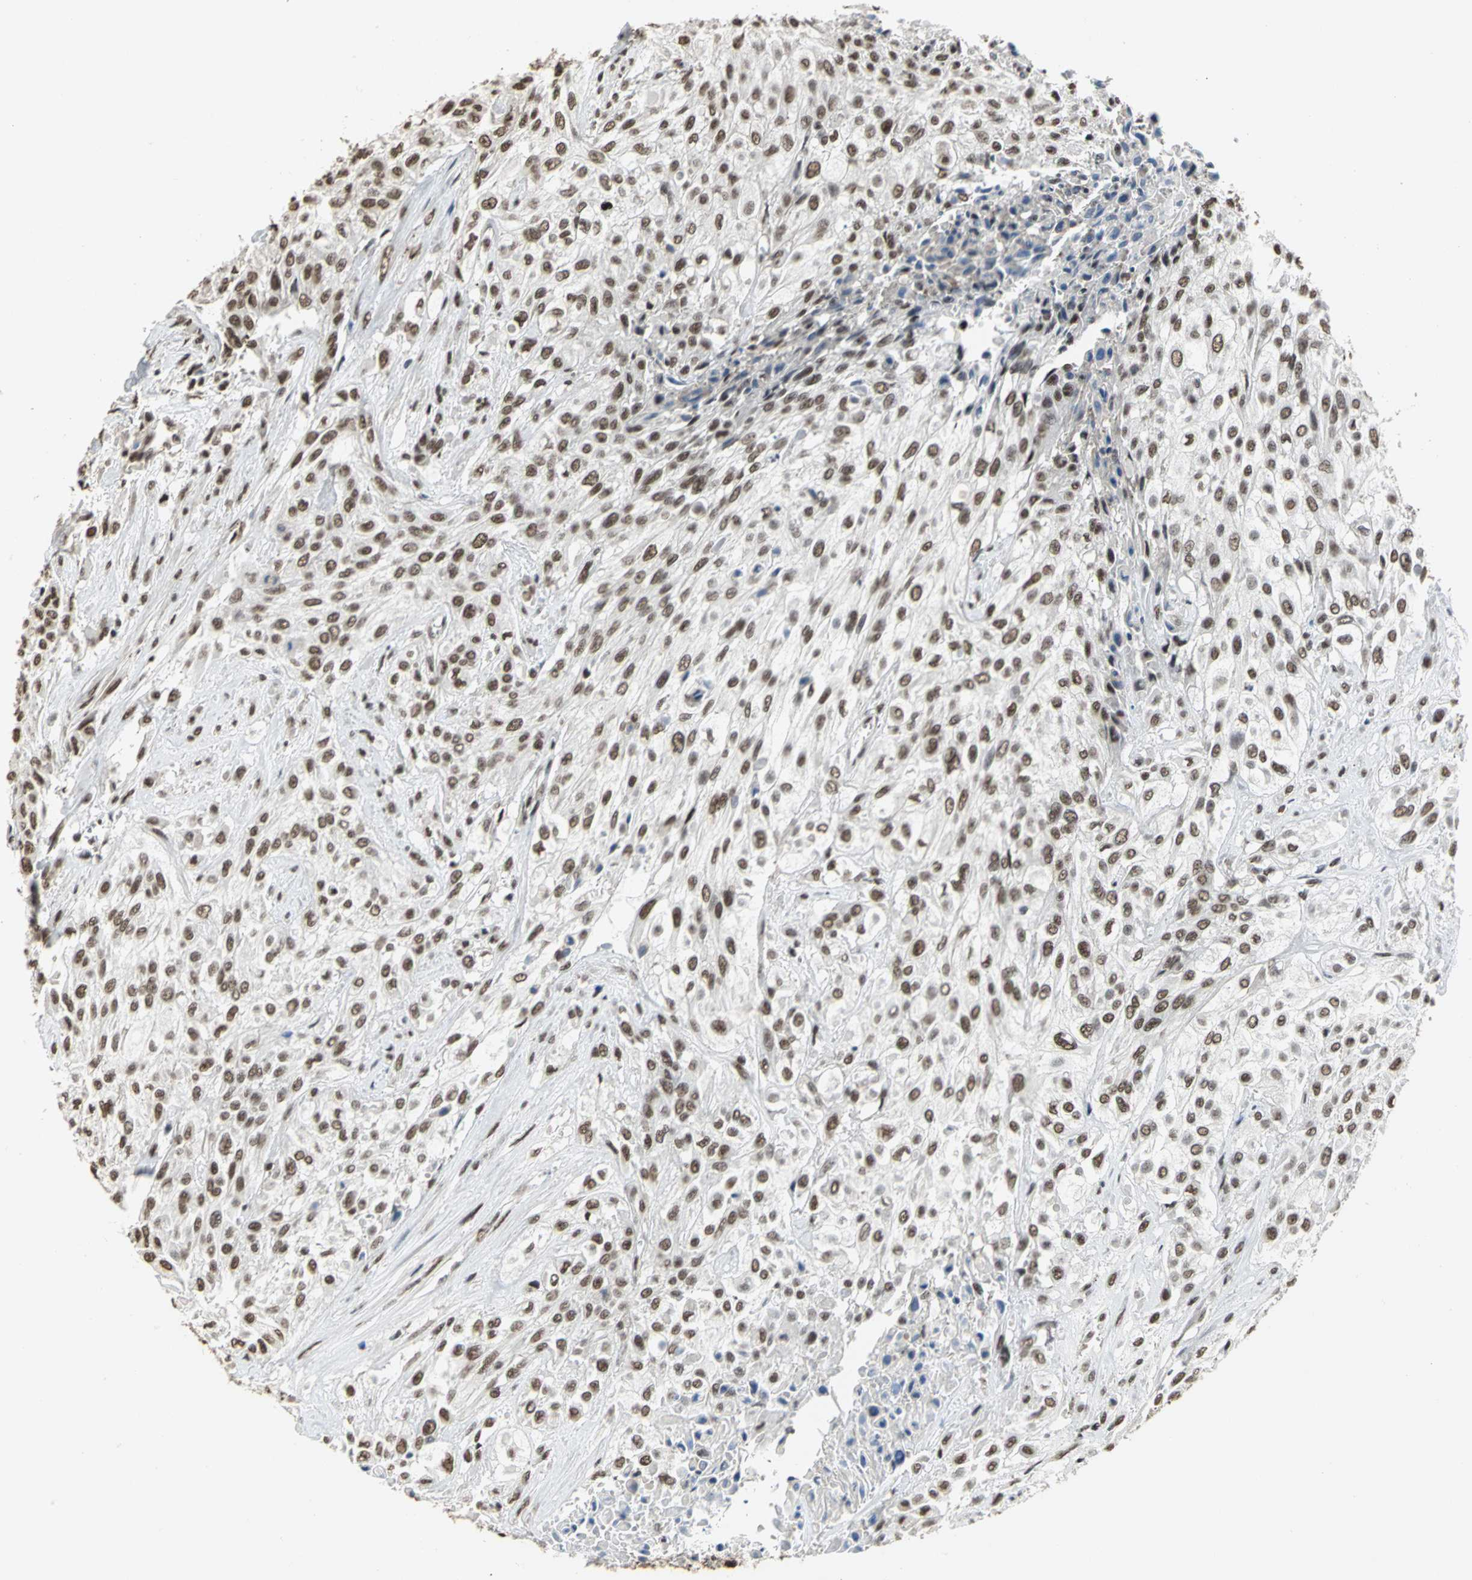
{"staining": {"intensity": "strong", "quantity": ">75%", "location": "nuclear"}, "tissue": "urothelial cancer", "cell_type": "Tumor cells", "image_type": "cancer", "snomed": [{"axis": "morphology", "description": "Urothelial carcinoma, High grade"}, {"axis": "topography", "description": "Urinary bladder"}], "caption": "Urothelial cancer stained for a protein (brown) demonstrates strong nuclear positive expression in about >75% of tumor cells.", "gene": "CCDC88C", "patient": {"sex": "male", "age": 57}}